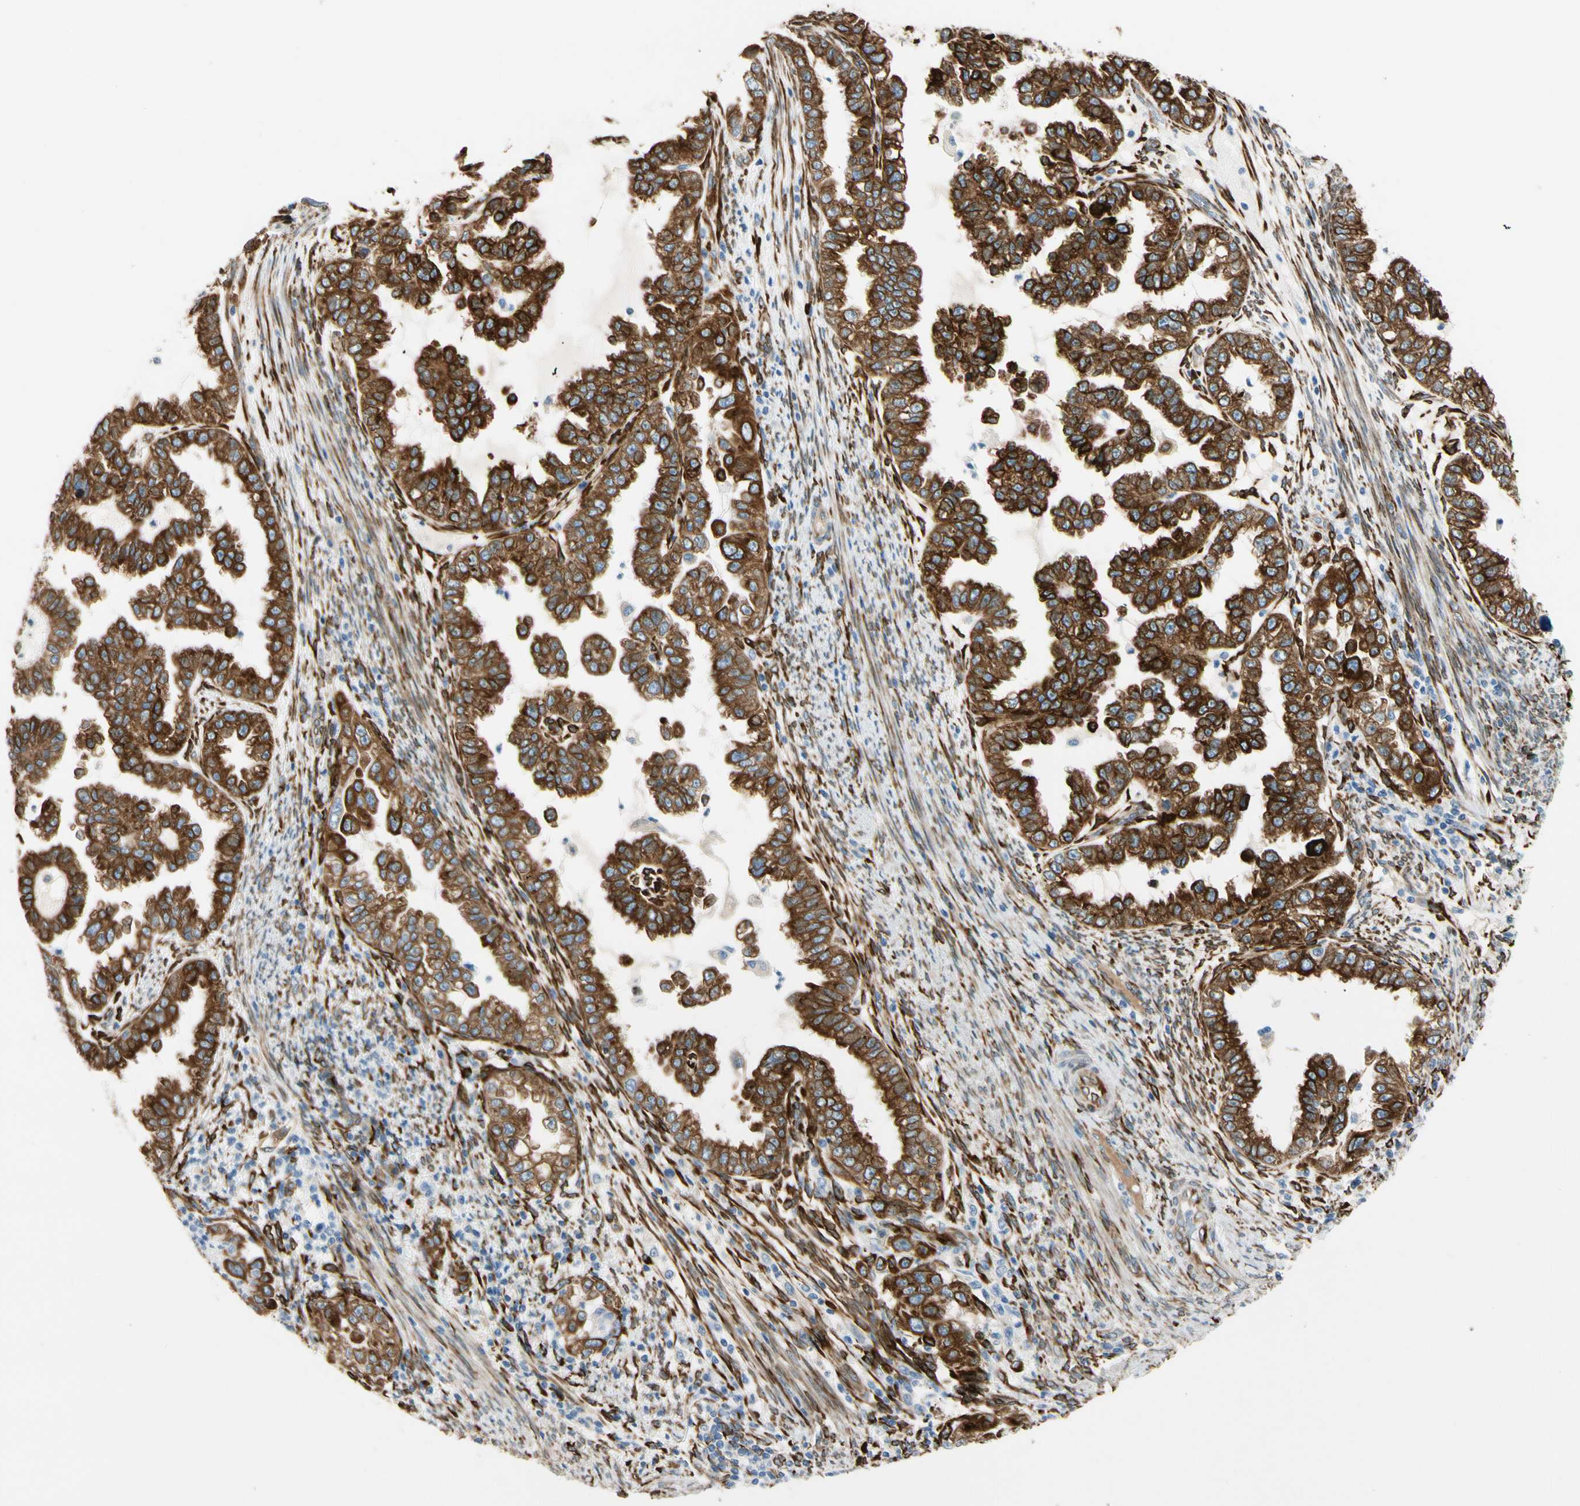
{"staining": {"intensity": "strong", "quantity": ">75%", "location": "cytoplasmic/membranous"}, "tissue": "endometrial cancer", "cell_type": "Tumor cells", "image_type": "cancer", "snomed": [{"axis": "morphology", "description": "Adenocarcinoma, NOS"}, {"axis": "topography", "description": "Endometrium"}], "caption": "Protein staining displays strong cytoplasmic/membranous expression in about >75% of tumor cells in endometrial adenocarcinoma.", "gene": "FKBP7", "patient": {"sex": "female", "age": 85}}